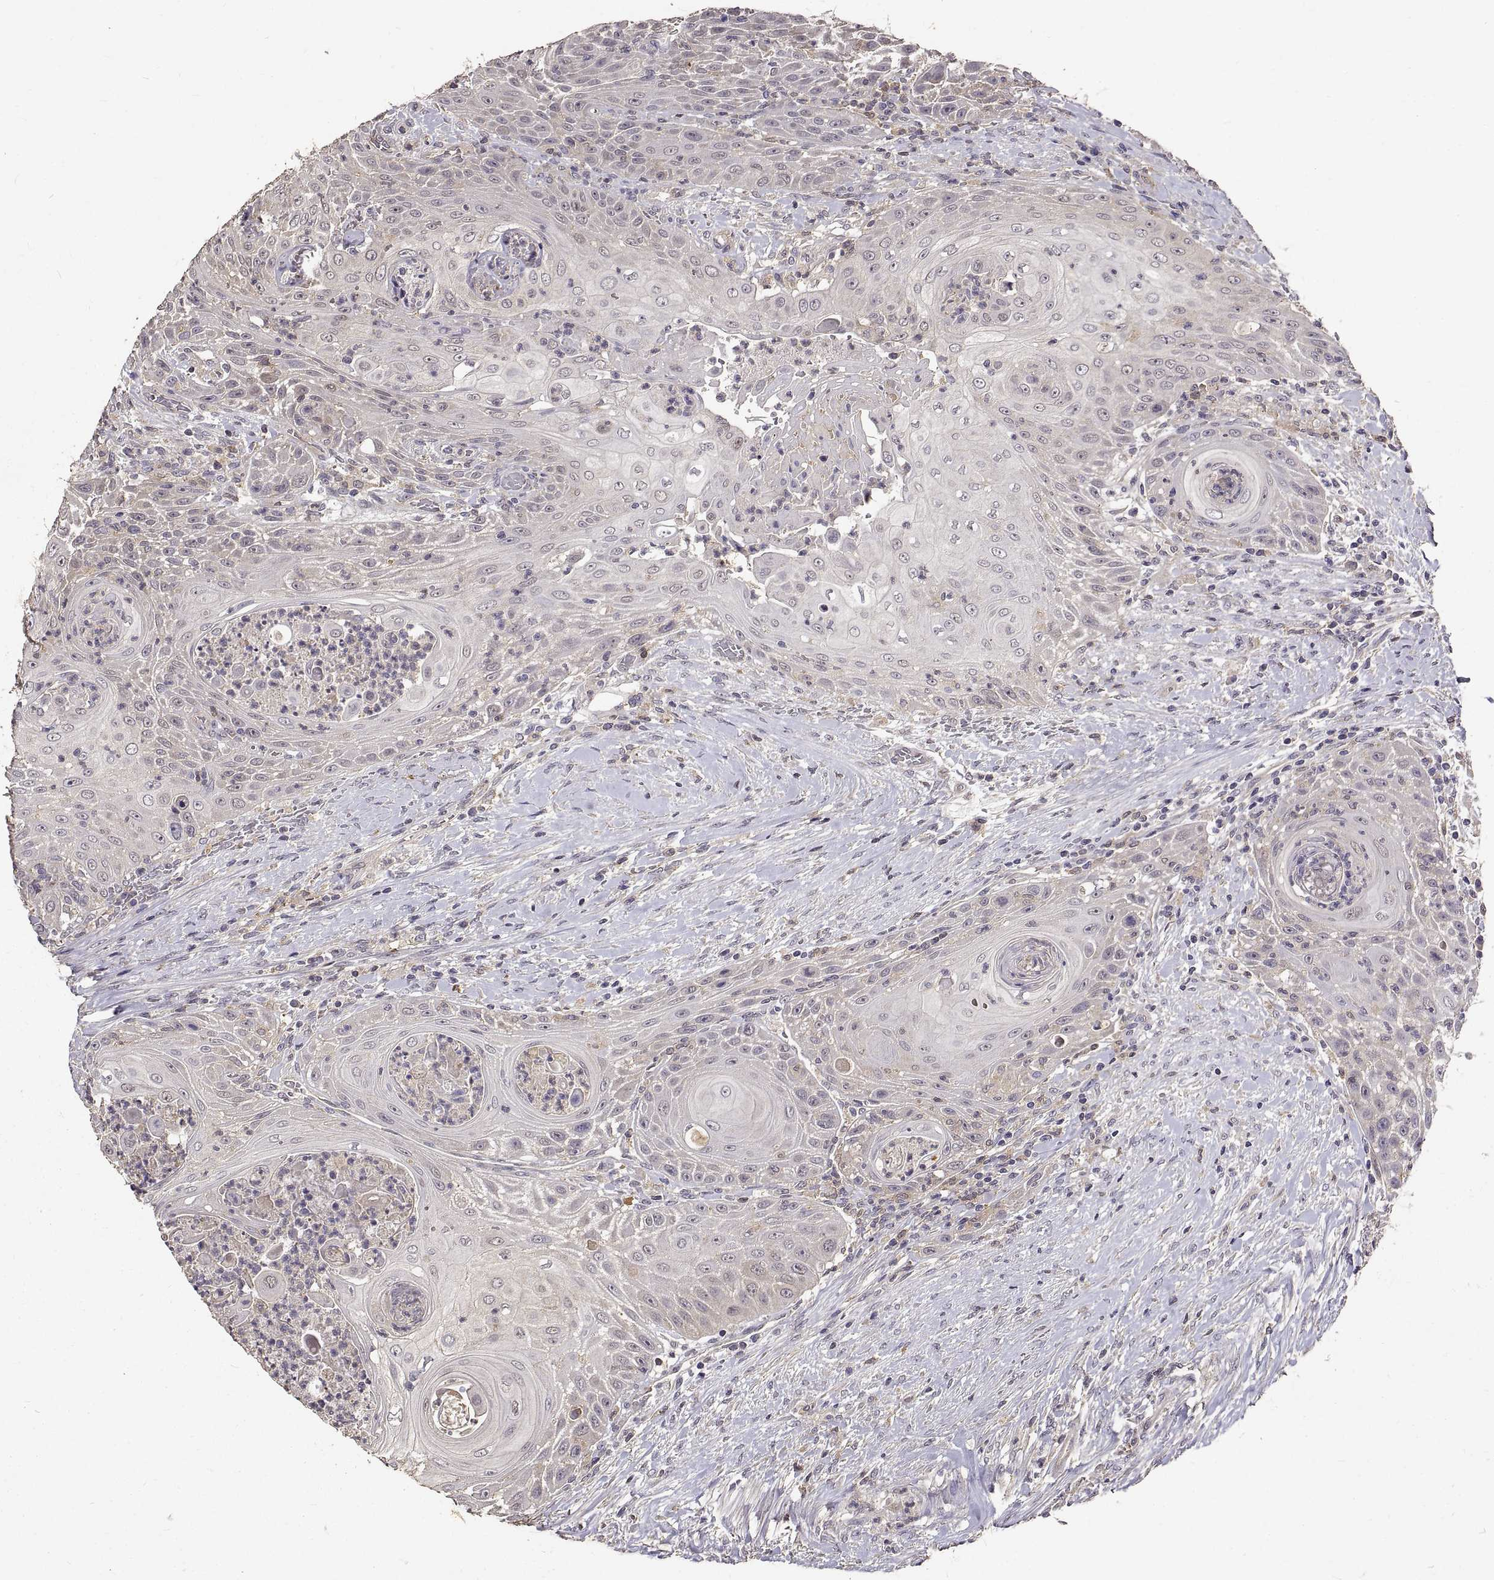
{"staining": {"intensity": "negative", "quantity": "none", "location": "none"}, "tissue": "head and neck cancer", "cell_type": "Tumor cells", "image_type": "cancer", "snomed": [{"axis": "morphology", "description": "Squamous cell carcinoma, NOS"}, {"axis": "topography", "description": "Head-Neck"}], "caption": "This is an immunohistochemistry (IHC) histopathology image of human head and neck cancer. There is no expression in tumor cells.", "gene": "PEA15", "patient": {"sex": "male", "age": 69}}